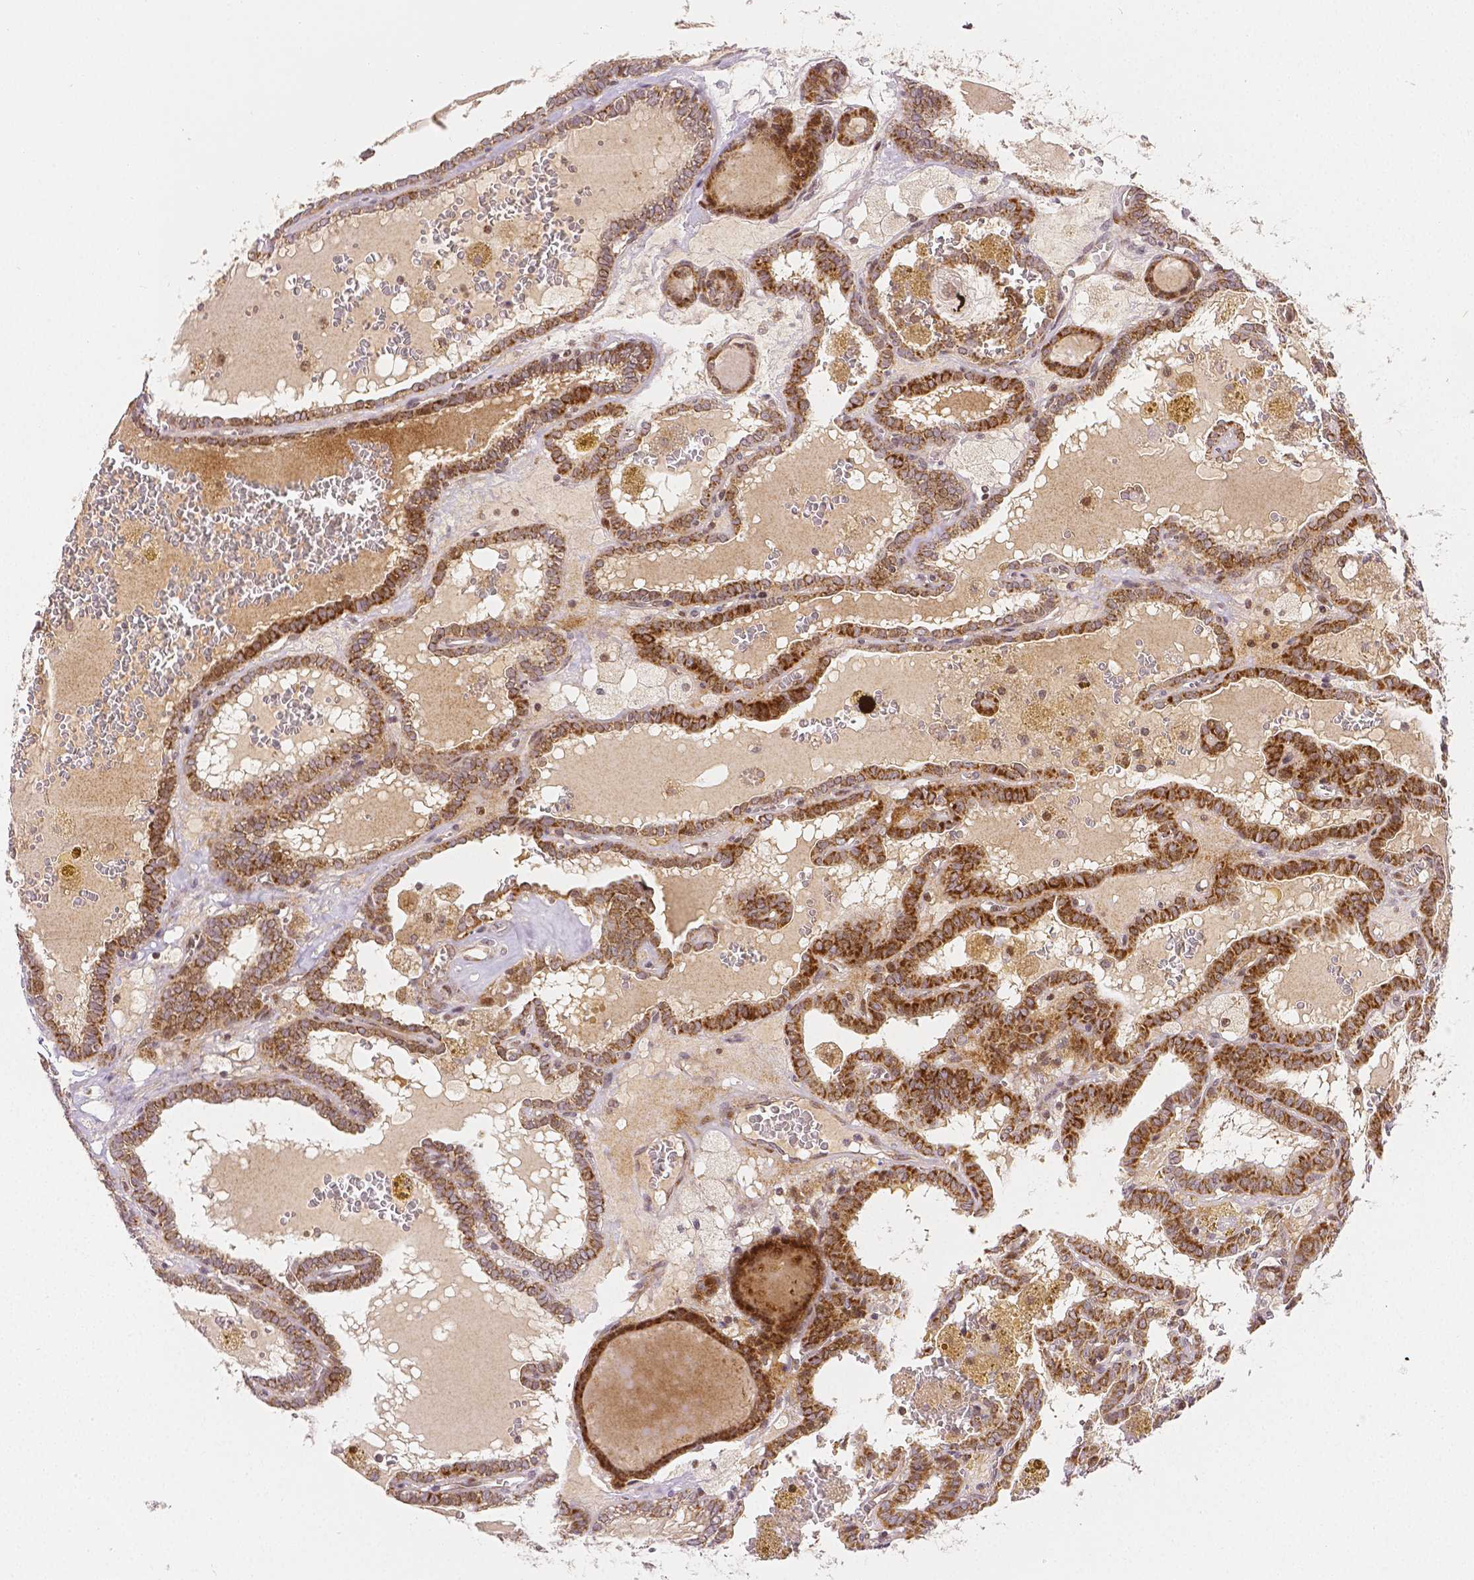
{"staining": {"intensity": "strong", "quantity": "25%-75%", "location": "cytoplasmic/membranous,nuclear"}, "tissue": "thyroid cancer", "cell_type": "Tumor cells", "image_type": "cancer", "snomed": [{"axis": "morphology", "description": "Papillary adenocarcinoma, NOS"}, {"axis": "topography", "description": "Thyroid gland"}], "caption": "IHC photomicrograph of neoplastic tissue: human thyroid cancer stained using immunohistochemistry (IHC) reveals high levels of strong protein expression localized specifically in the cytoplasmic/membranous and nuclear of tumor cells, appearing as a cytoplasmic/membranous and nuclear brown color.", "gene": "RHOT1", "patient": {"sex": "female", "age": 39}}